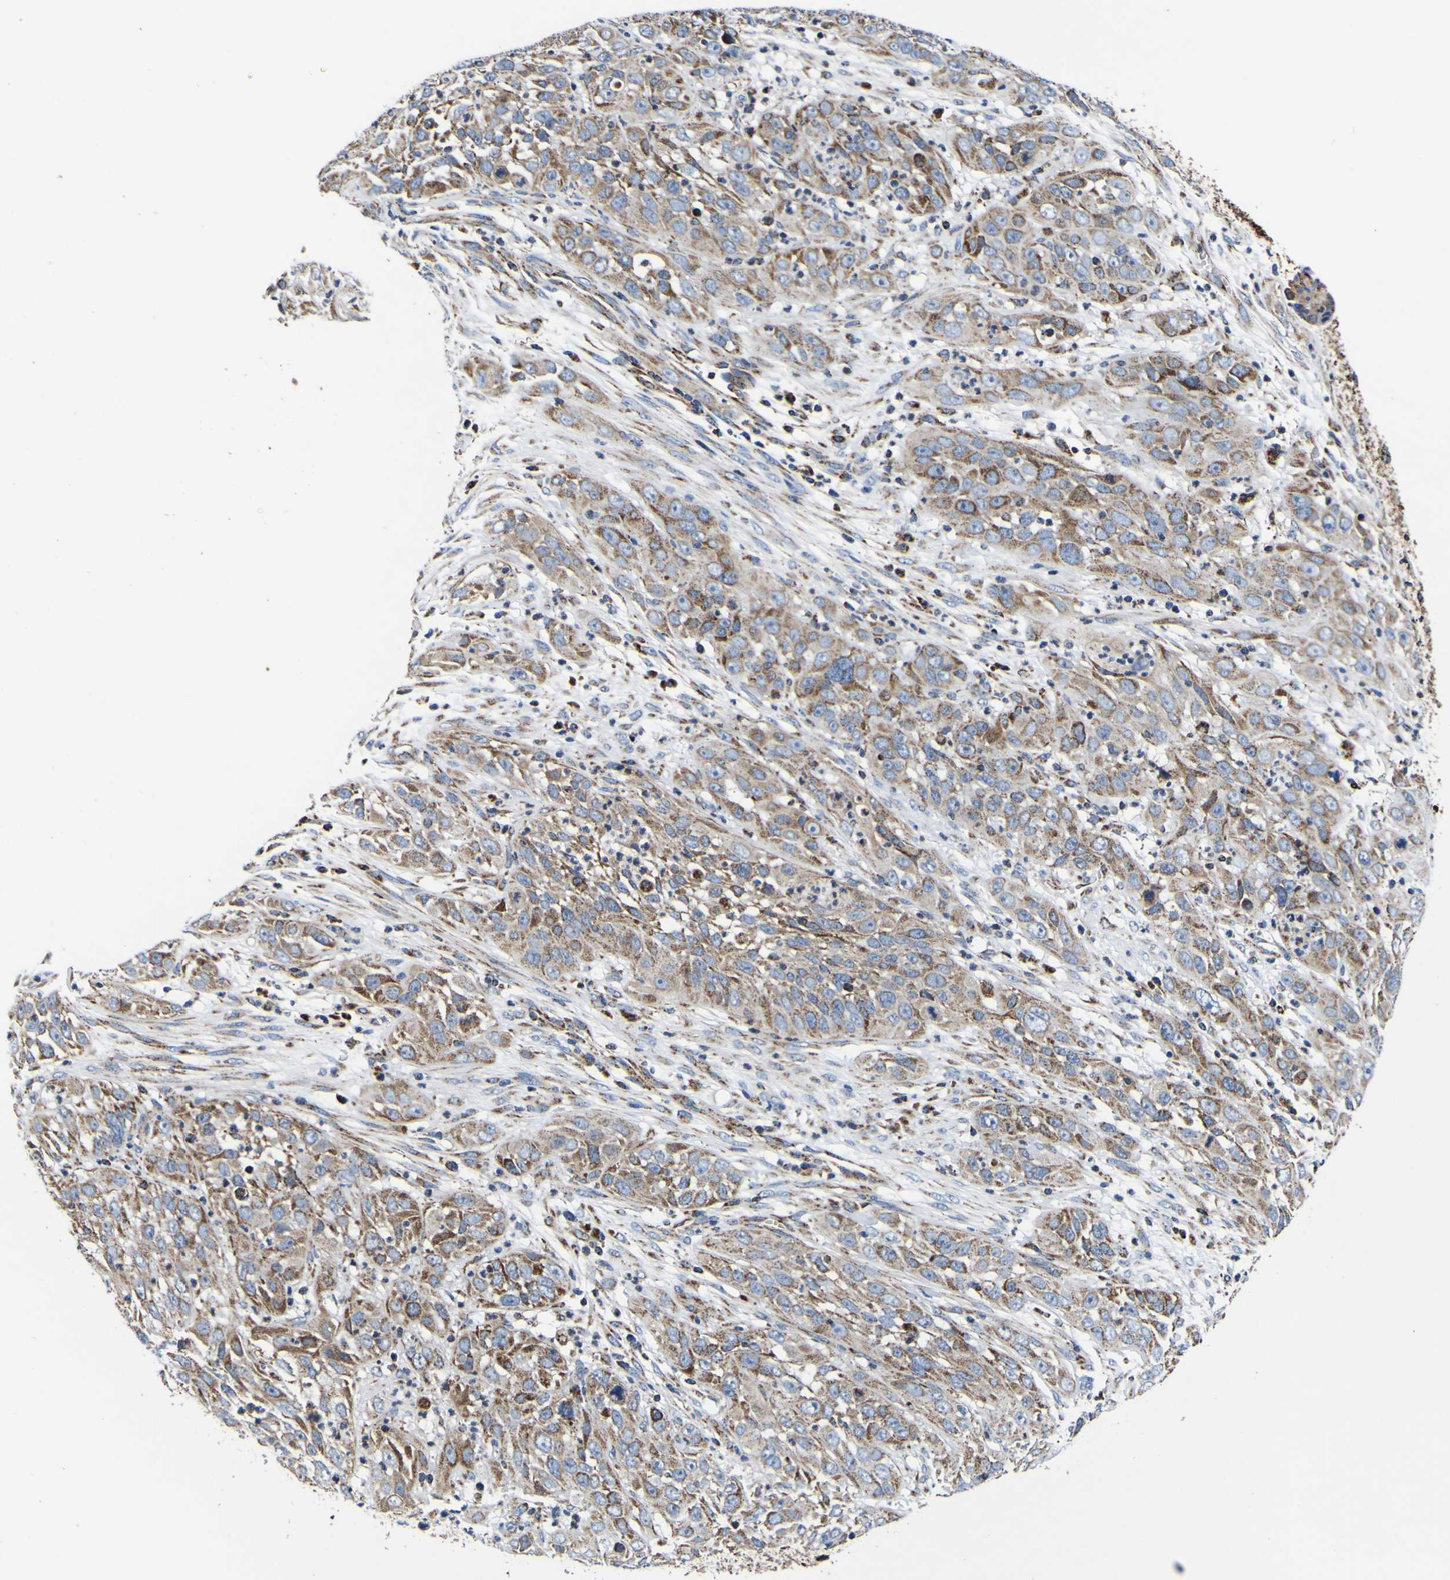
{"staining": {"intensity": "moderate", "quantity": ">75%", "location": "cytoplasmic/membranous"}, "tissue": "cervical cancer", "cell_type": "Tumor cells", "image_type": "cancer", "snomed": [{"axis": "morphology", "description": "Squamous cell carcinoma, NOS"}, {"axis": "topography", "description": "Cervix"}], "caption": "This is a micrograph of IHC staining of cervical squamous cell carcinoma, which shows moderate expression in the cytoplasmic/membranous of tumor cells.", "gene": "PTRH2", "patient": {"sex": "female", "age": 32}}